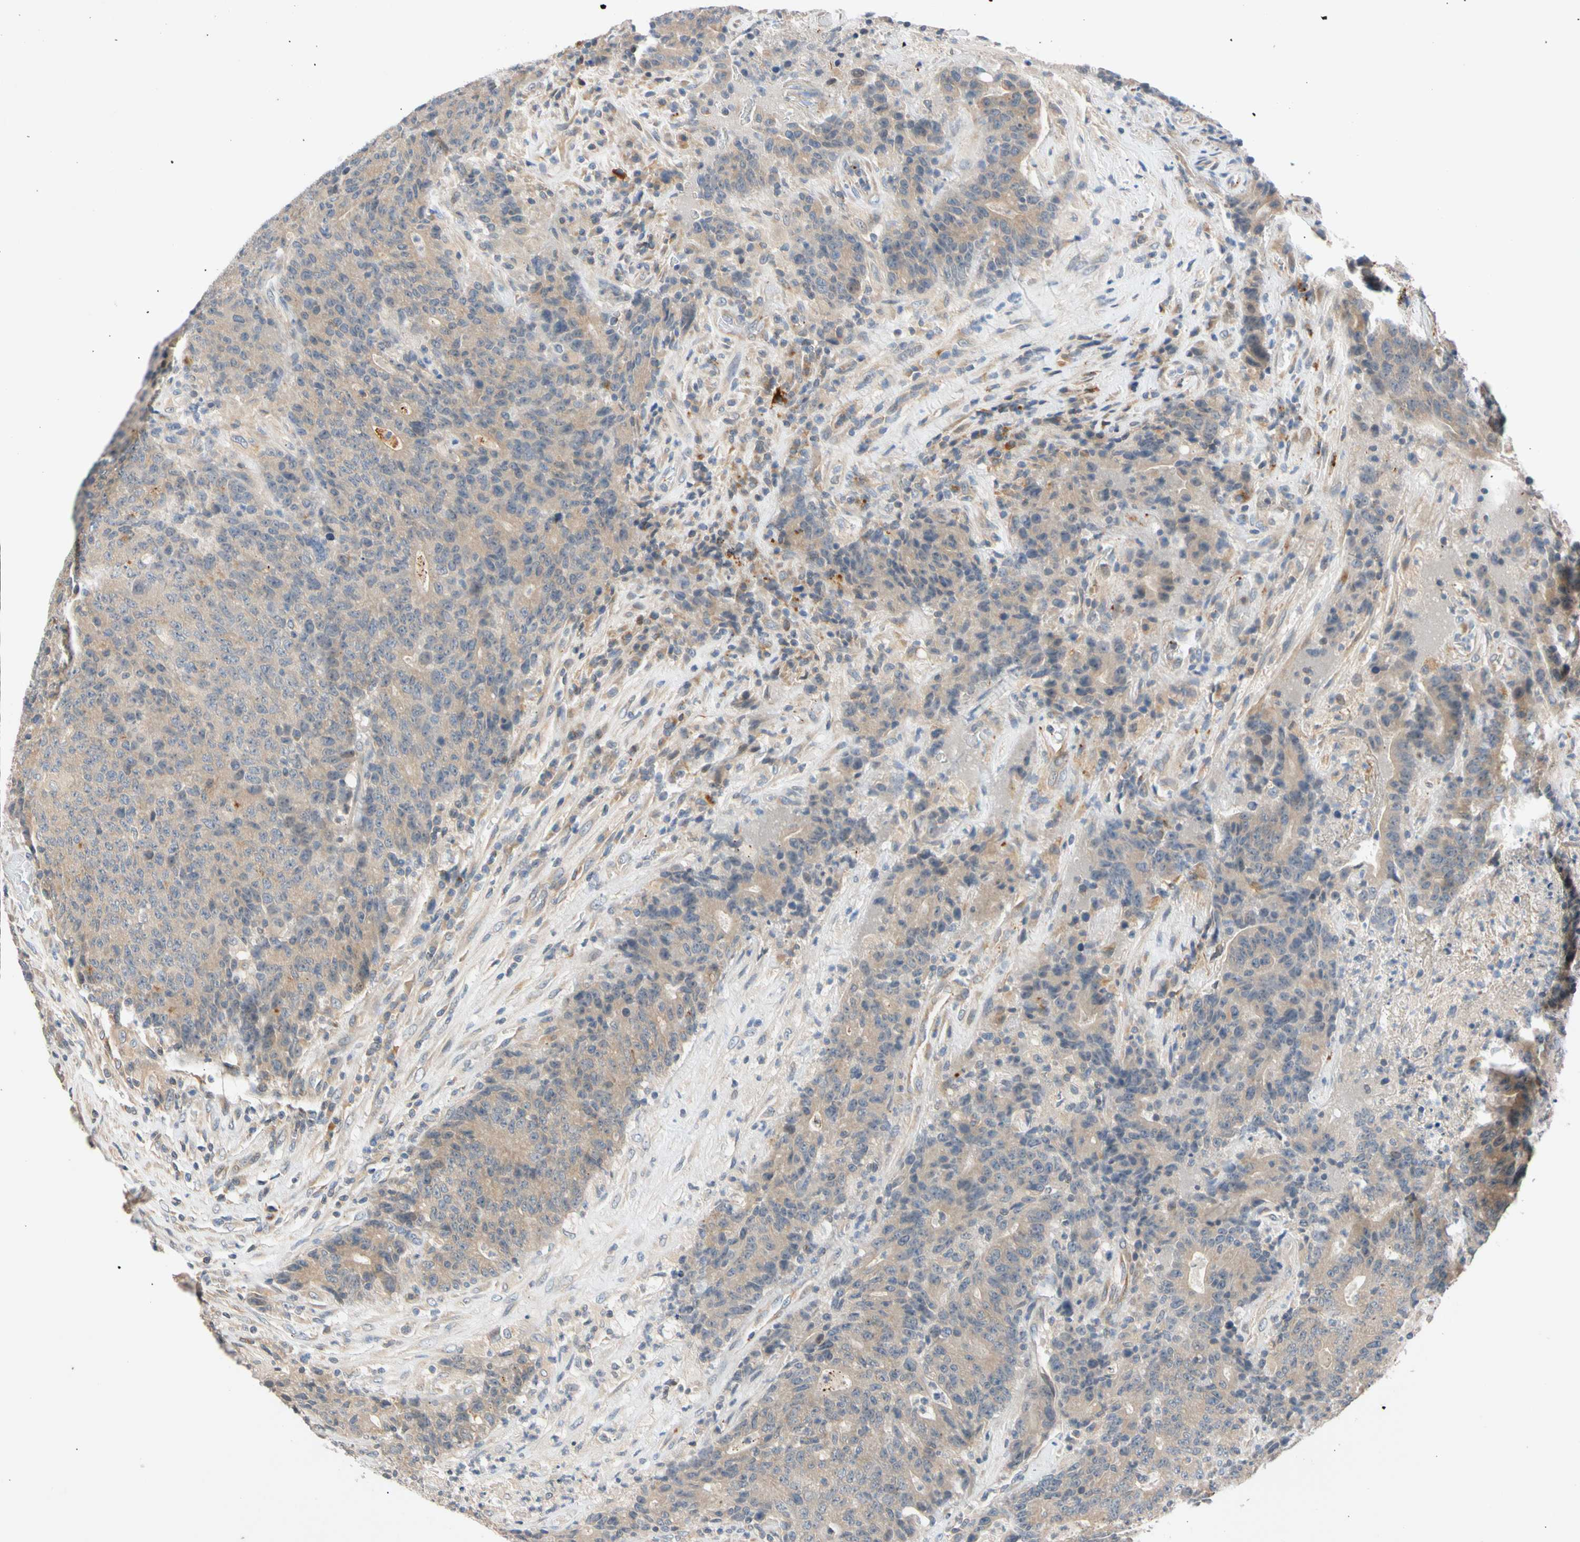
{"staining": {"intensity": "weak", "quantity": ">75%", "location": "cytoplasmic/membranous"}, "tissue": "colorectal cancer", "cell_type": "Tumor cells", "image_type": "cancer", "snomed": [{"axis": "morphology", "description": "Normal tissue, NOS"}, {"axis": "morphology", "description": "Adenocarcinoma, NOS"}, {"axis": "topography", "description": "Colon"}], "caption": "Immunohistochemistry (IHC) micrograph of neoplastic tissue: colorectal cancer (adenocarcinoma) stained using immunohistochemistry (IHC) exhibits low levels of weak protein expression localized specifically in the cytoplasmic/membranous of tumor cells, appearing as a cytoplasmic/membranous brown color.", "gene": "CNST", "patient": {"sex": "female", "age": 75}}